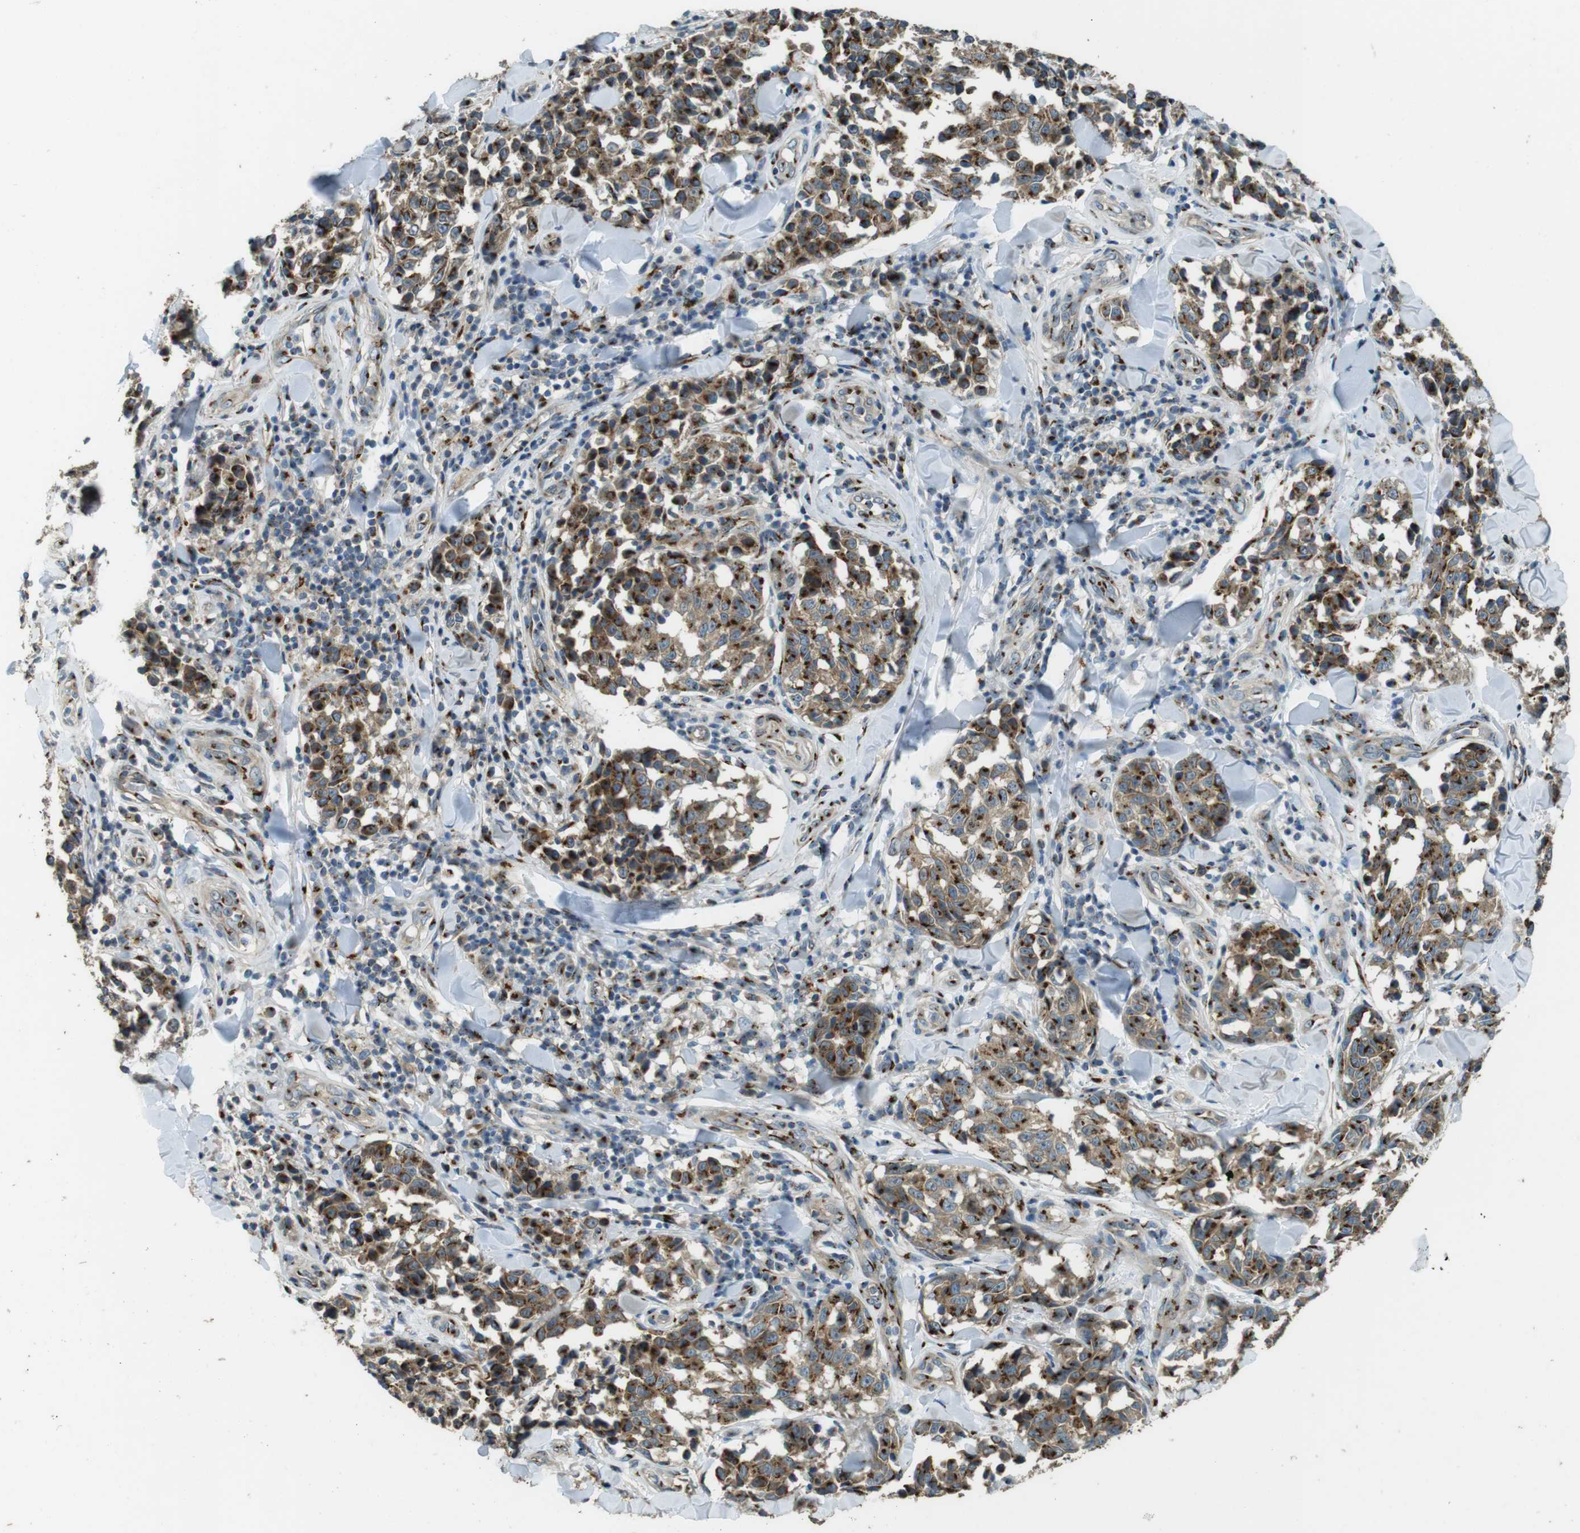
{"staining": {"intensity": "strong", "quantity": ">75%", "location": "cytoplasmic/membranous"}, "tissue": "melanoma", "cell_type": "Tumor cells", "image_type": "cancer", "snomed": [{"axis": "morphology", "description": "Malignant melanoma, NOS"}, {"axis": "topography", "description": "Skin"}], "caption": "DAB immunohistochemical staining of malignant melanoma demonstrates strong cytoplasmic/membranous protein positivity in approximately >75% of tumor cells.", "gene": "TMEM115", "patient": {"sex": "female", "age": 64}}